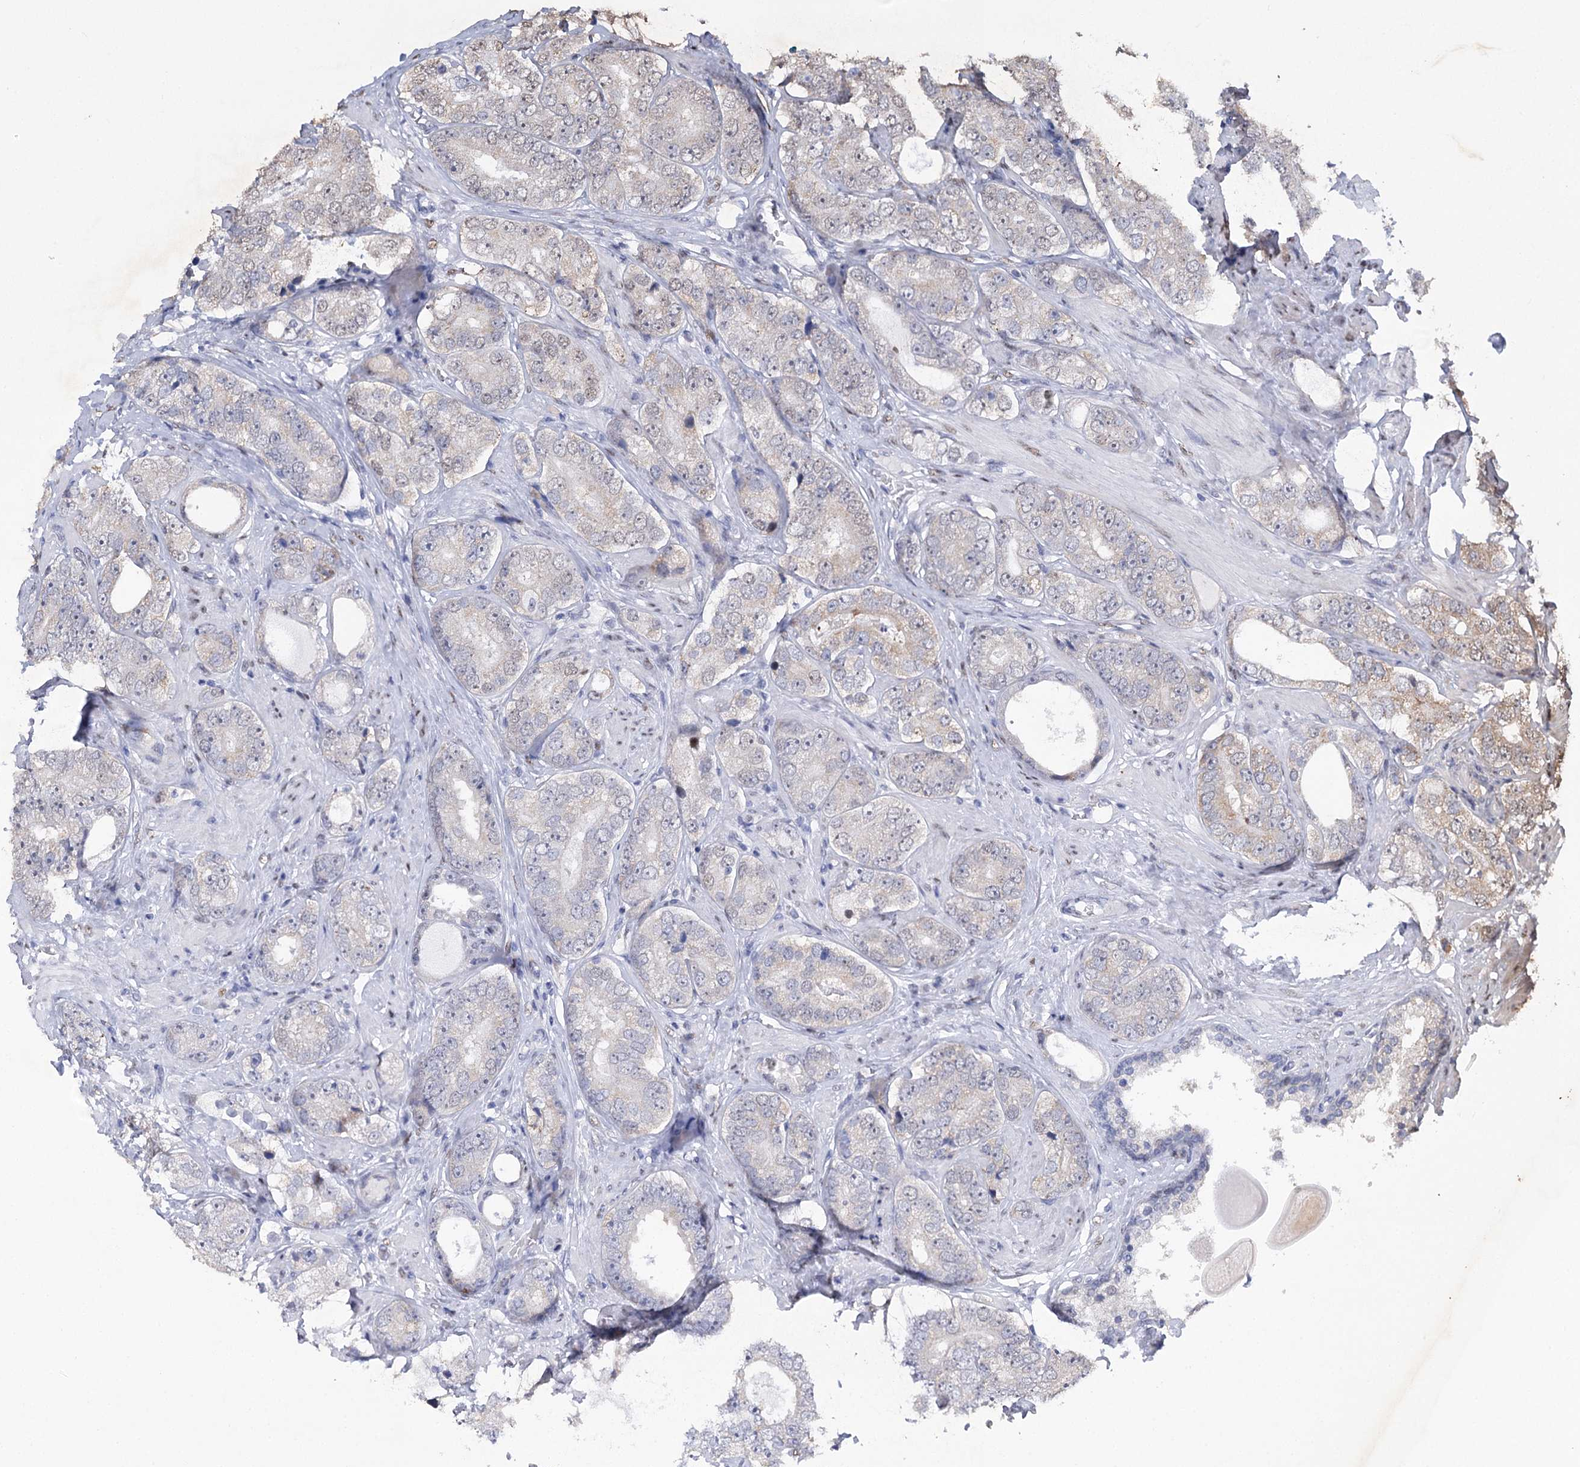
{"staining": {"intensity": "negative", "quantity": "none", "location": "none"}, "tissue": "prostate cancer", "cell_type": "Tumor cells", "image_type": "cancer", "snomed": [{"axis": "morphology", "description": "Adenocarcinoma, High grade"}, {"axis": "topography", "description": "Prostate"}], "caption": "Immunohistochemical staining of human prostate cancer (high-grade adenocarcinoma) shows no significant expression in tumor cells. Nuclei are stained in blue.", "gene": "NFU1", "patient": {"sex": "male", "age": 56}}